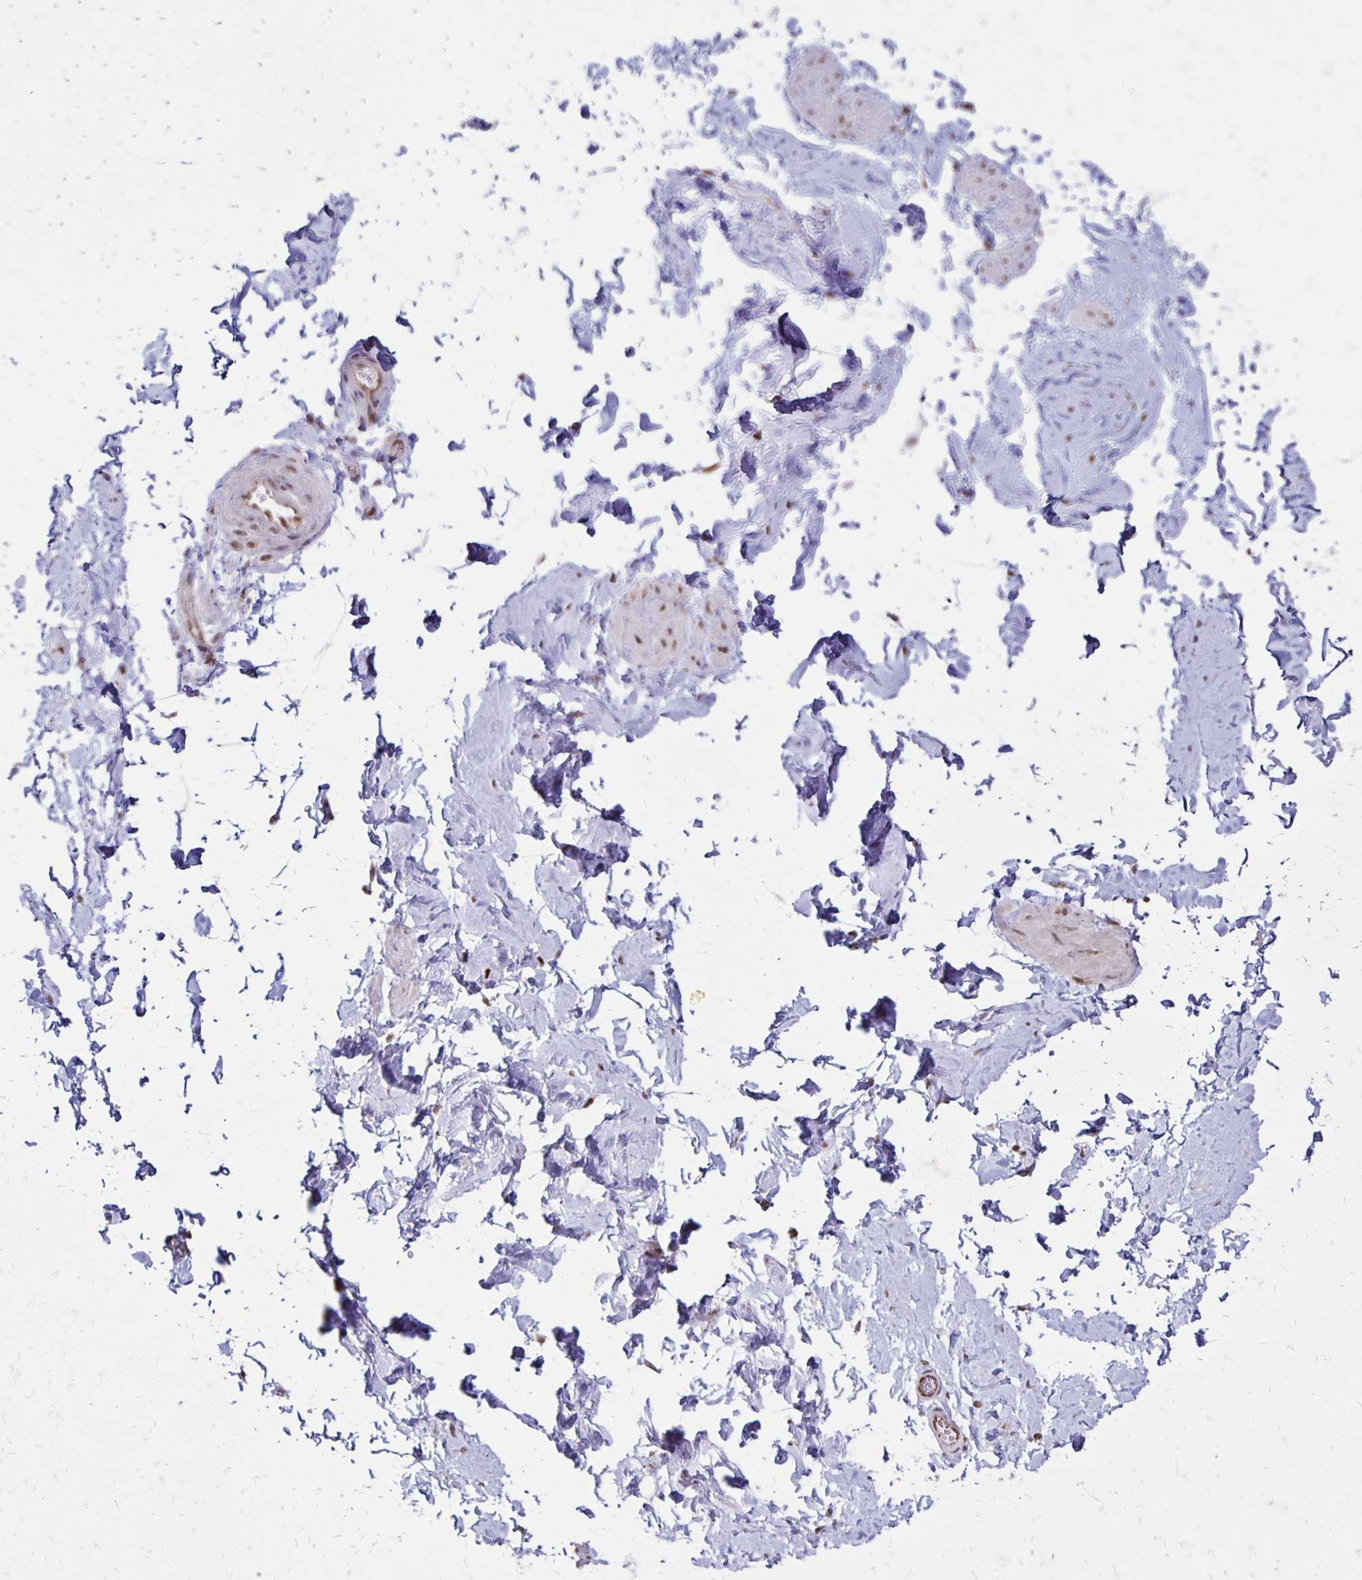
{"staining": {"intensity": "negative", "quantity": "none", "location": "none"}, "tissue": "adipose tissue", "cell_type": "Adipocytes", "image_type": "normal", "snomed": [{"axis": "morphology", "description": "Normal tissue, NOS"}, {"axis": "topography", "description": "Epididymis, spermatic cord, NOS"}, {"axis": "topography", "description": "Epididymis"}, {"axis": "topography", "description": "Peripheral nerve tissue"}], "caption": "The IHC image has no significant positivity in adipocytes of adipose tissue.", "gene": "DDB2", "patient": {"sex": "male", "age": 29}}